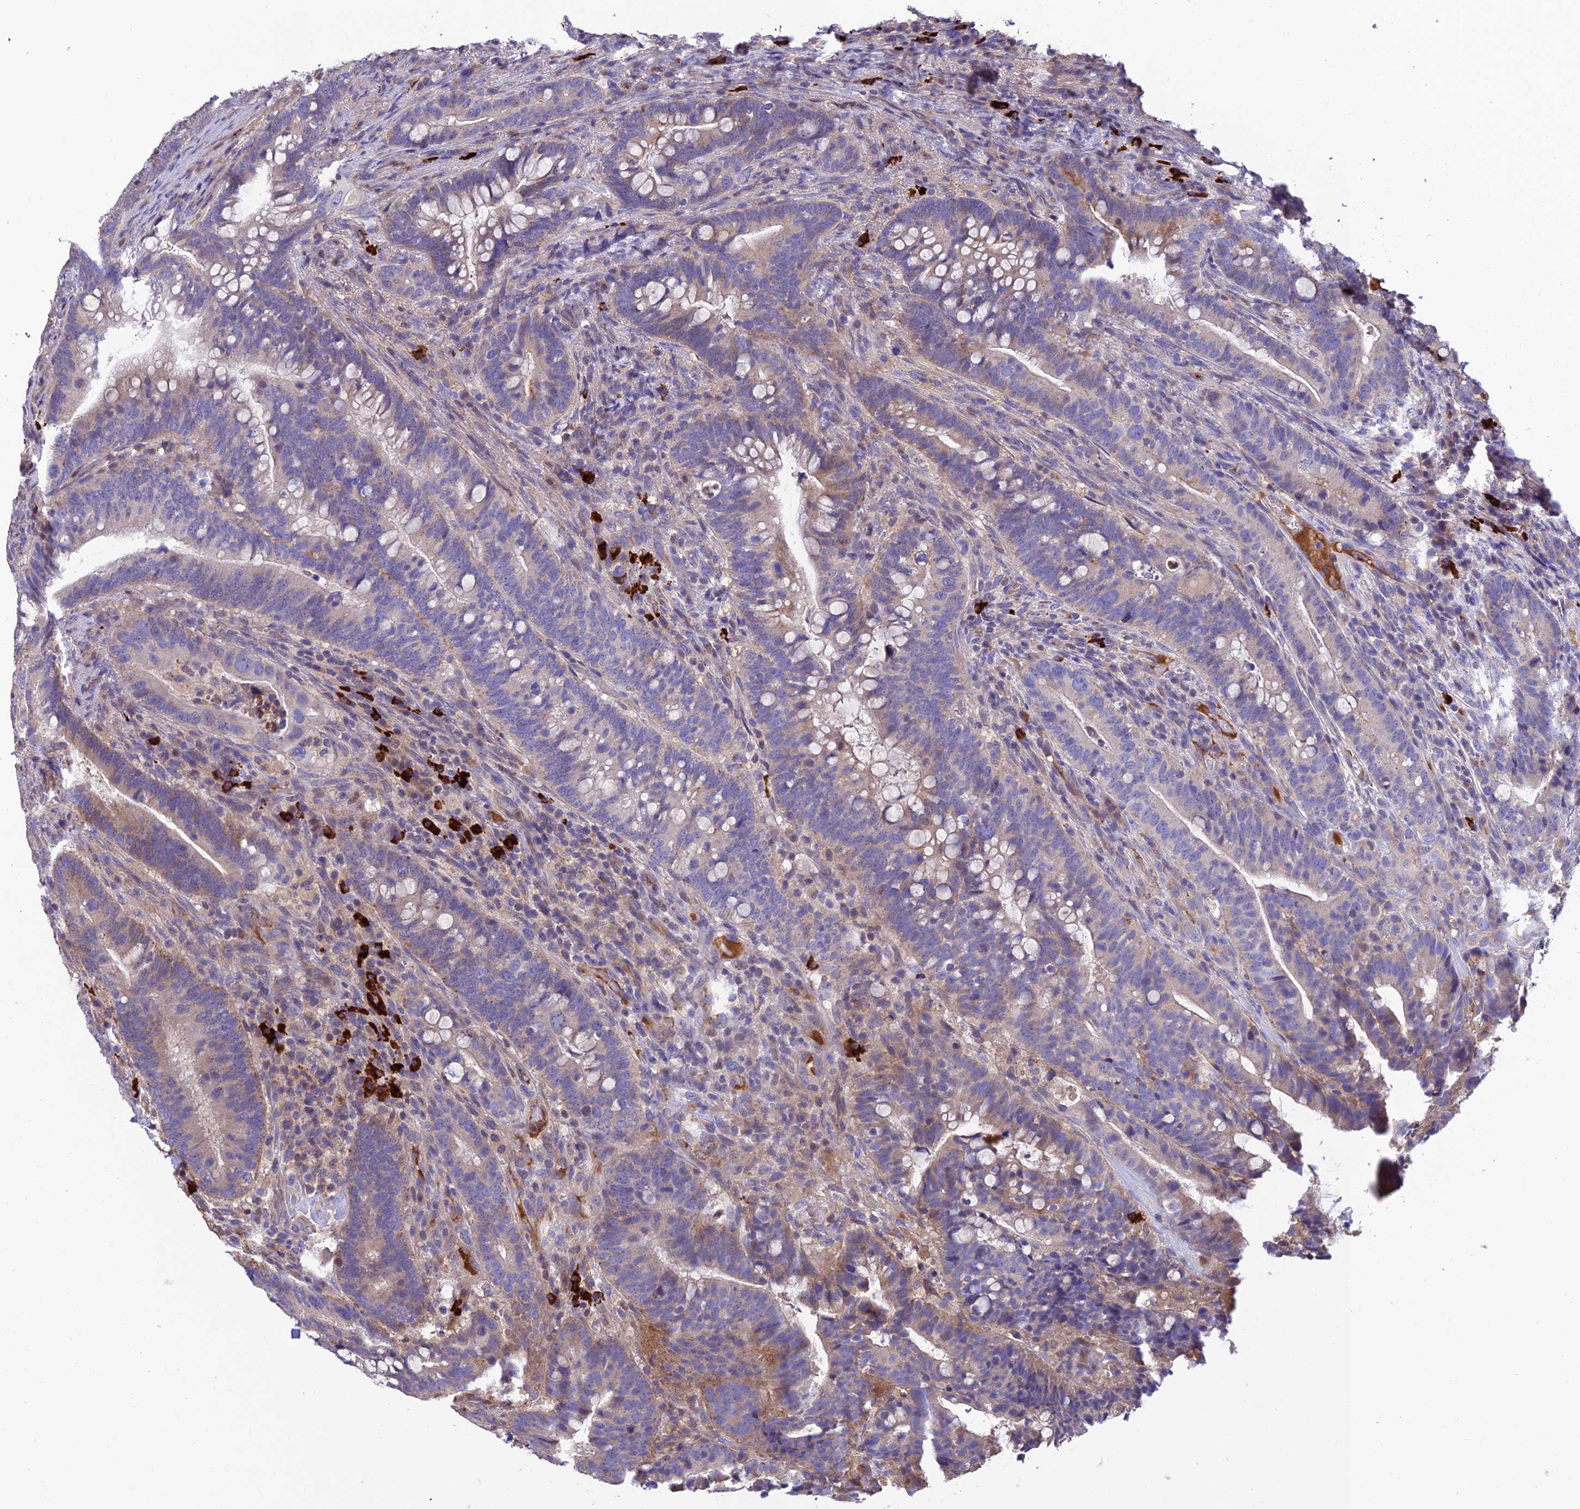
{"staining": {"intensity": "weak", "quantity": "25%-75%", "location": "cytoplasmic/membranous"}, "tissue": "colorectal cancer", "cell_type": "Tumor cells", "image_type": "cancer", "snomed": [{"axis": "morphology", "description": "Adenocarcinoma, NOS"}, {"axis": "topography", "description": "Colon"}], "caption": "Protein staining of colorectal cancer tissue reveals weak cytoplasmic/membranous positivity in approximately 25%-75% of tumor cells.", "gene": "MIOS", "patient": {"sex": "female", "age": 66}}